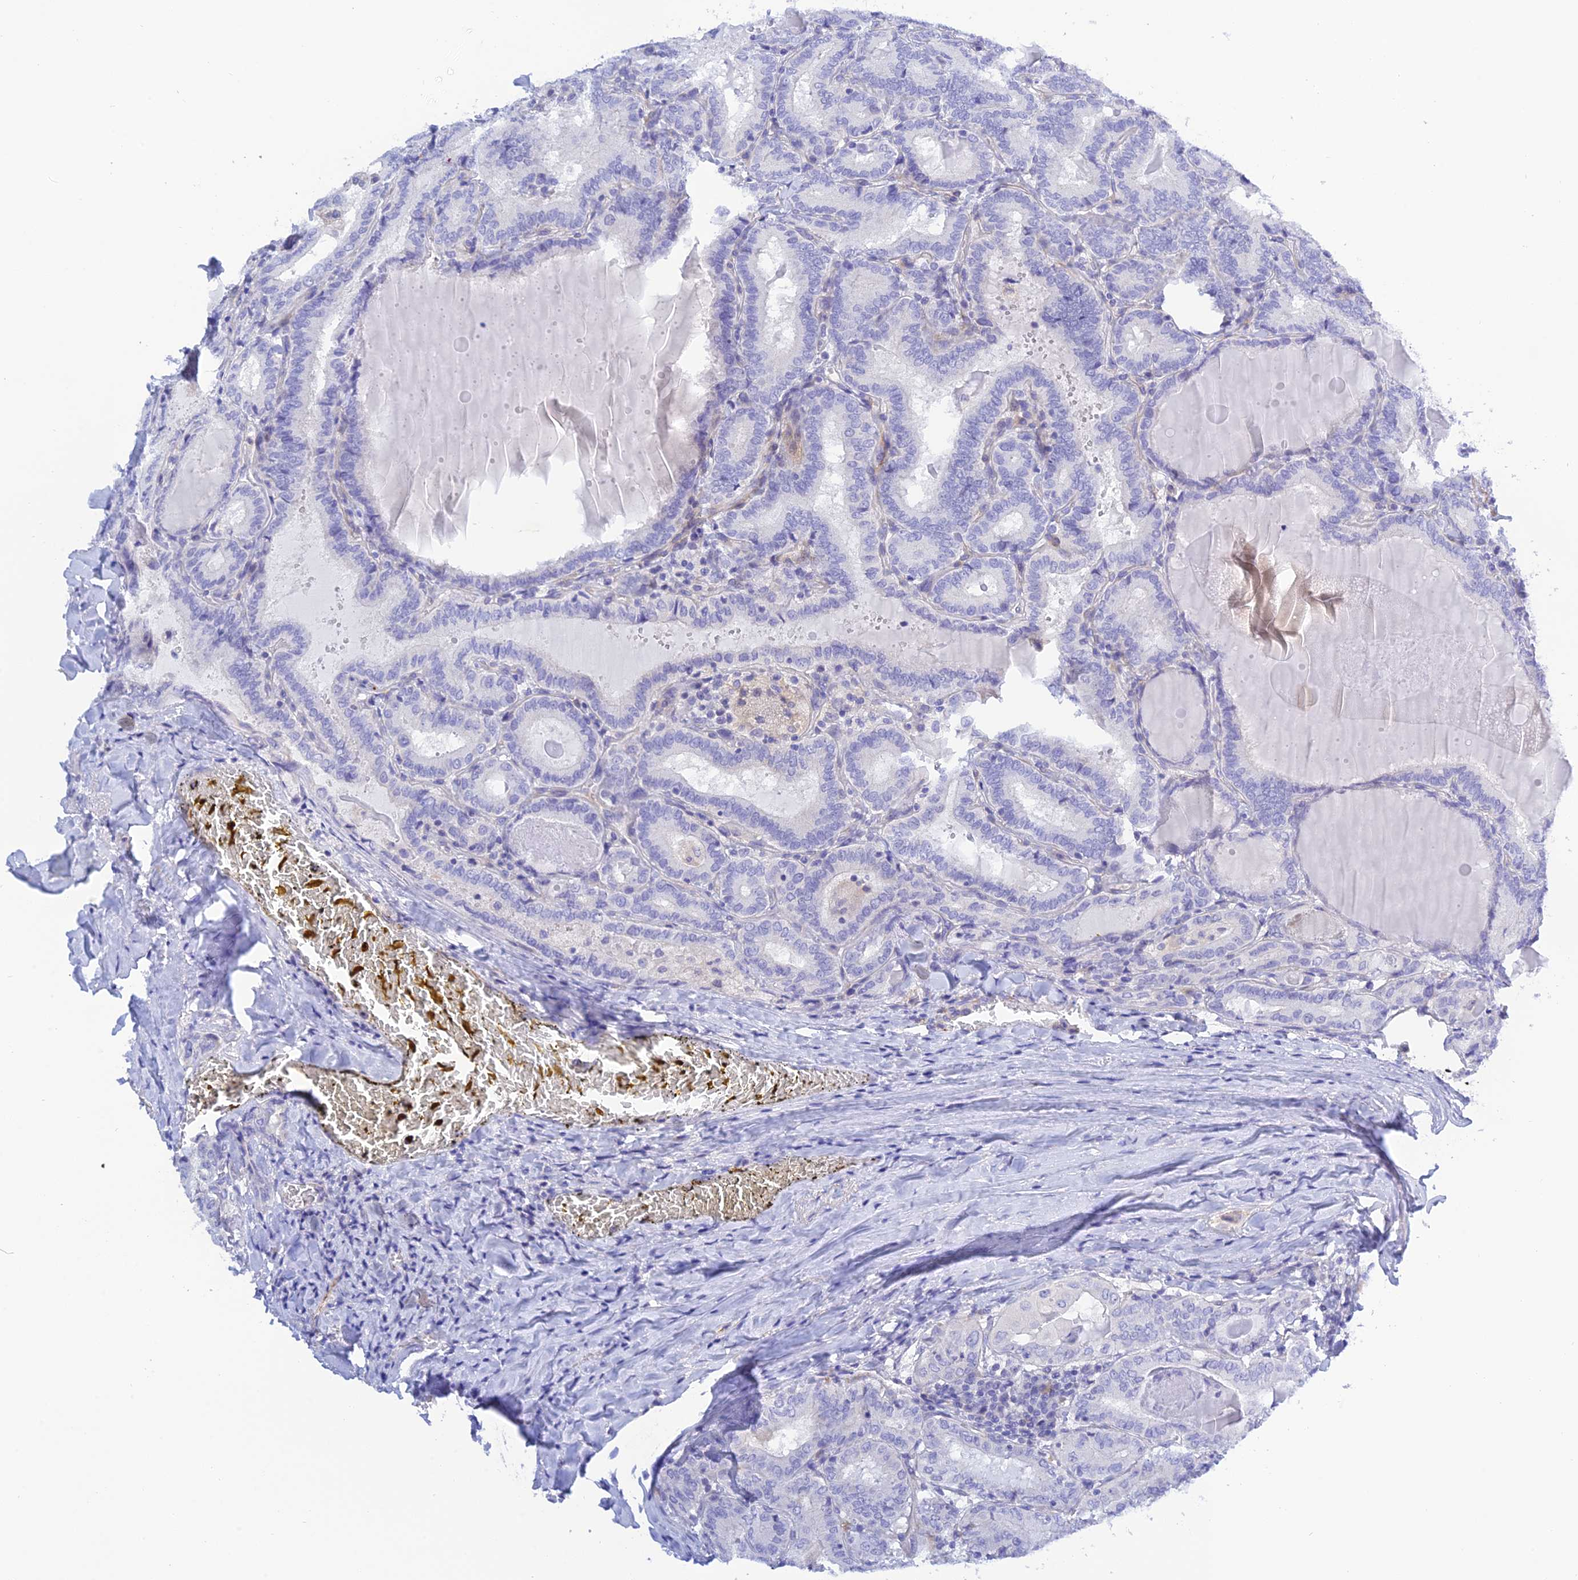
{"staining": {"intensity": "negative", "quantity": "none", "location": "none"}, "tissue": "thyroid cancer", "cell_type": "Tumor cells", "image_type": "cancer", "snomed": [{"axis": "morphology", "description": "Papillary adenocarcinoma, NOS"}, {"axis": "topography", "description": "Thyroid gland"}], "caption": "Histopathology image shows no protein positivity in tumor cells of thyroid cancer (papillary adenocarcinoma) tissue.", "gene": "ZDHHC16", "patient": {"sex": "female", "age": 72}}